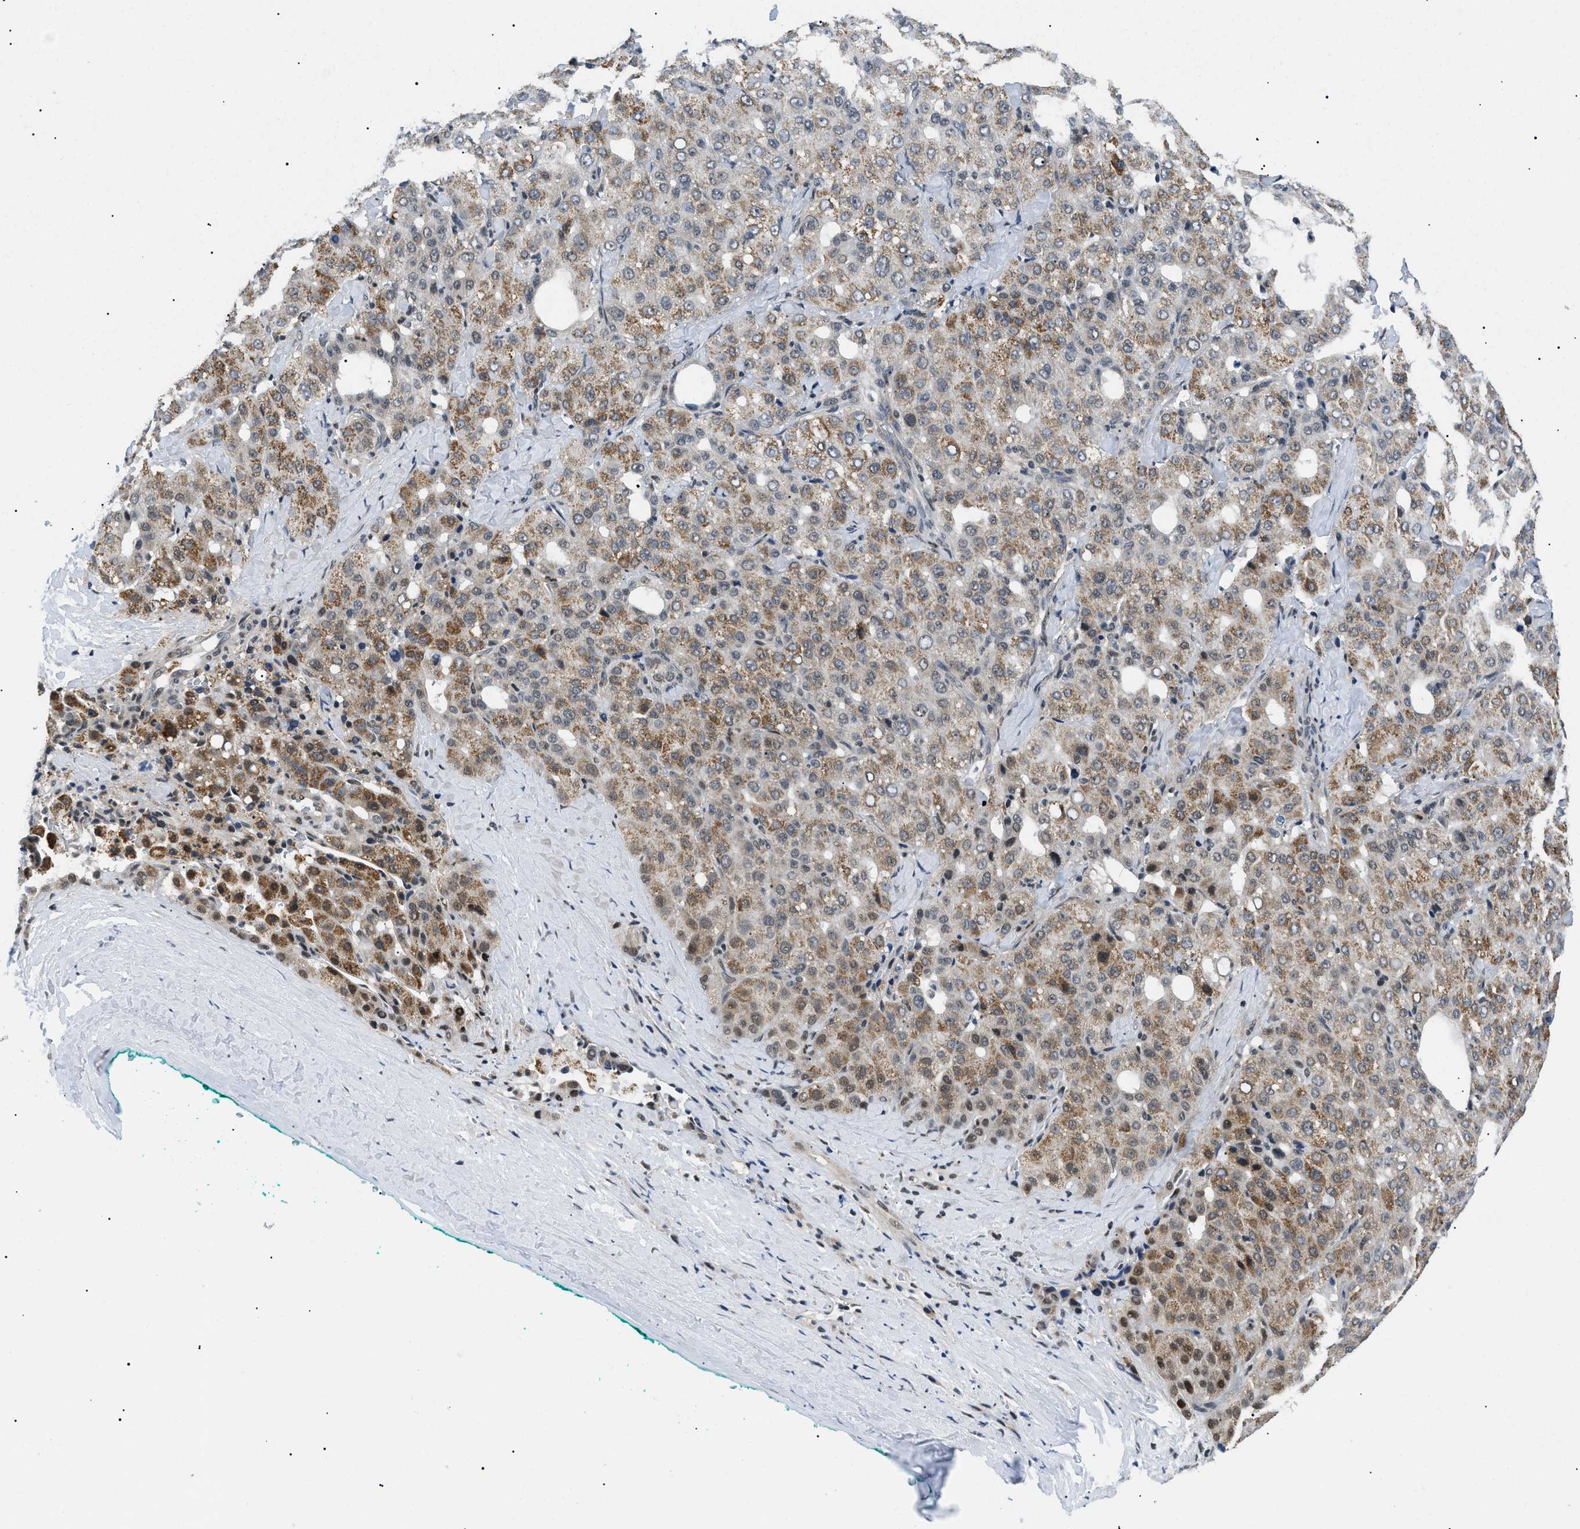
{"staining": {"intensity": "moderate", "quantity": ">75%", "location": "cytoplasmic/membranous,nuclear"}, "tissue": "liver cancer", "cell_type": "Tumor cells", "image_type": "cancer", "snomed": [{"axis": "morphology", "description": "Carcinoma, Hepatocellular, NOS"}, {"axis": "topography", "description": "Liver"}], "caption": "Tumor cells reveal medium levels of moderate cytoplasmic/membranous and nuclear staining in approximately >75% of cells in liver cancer (hepatocellular carcinoma).", "gene": "RBM15", "patient": {"sex": "male", "age": 65}}